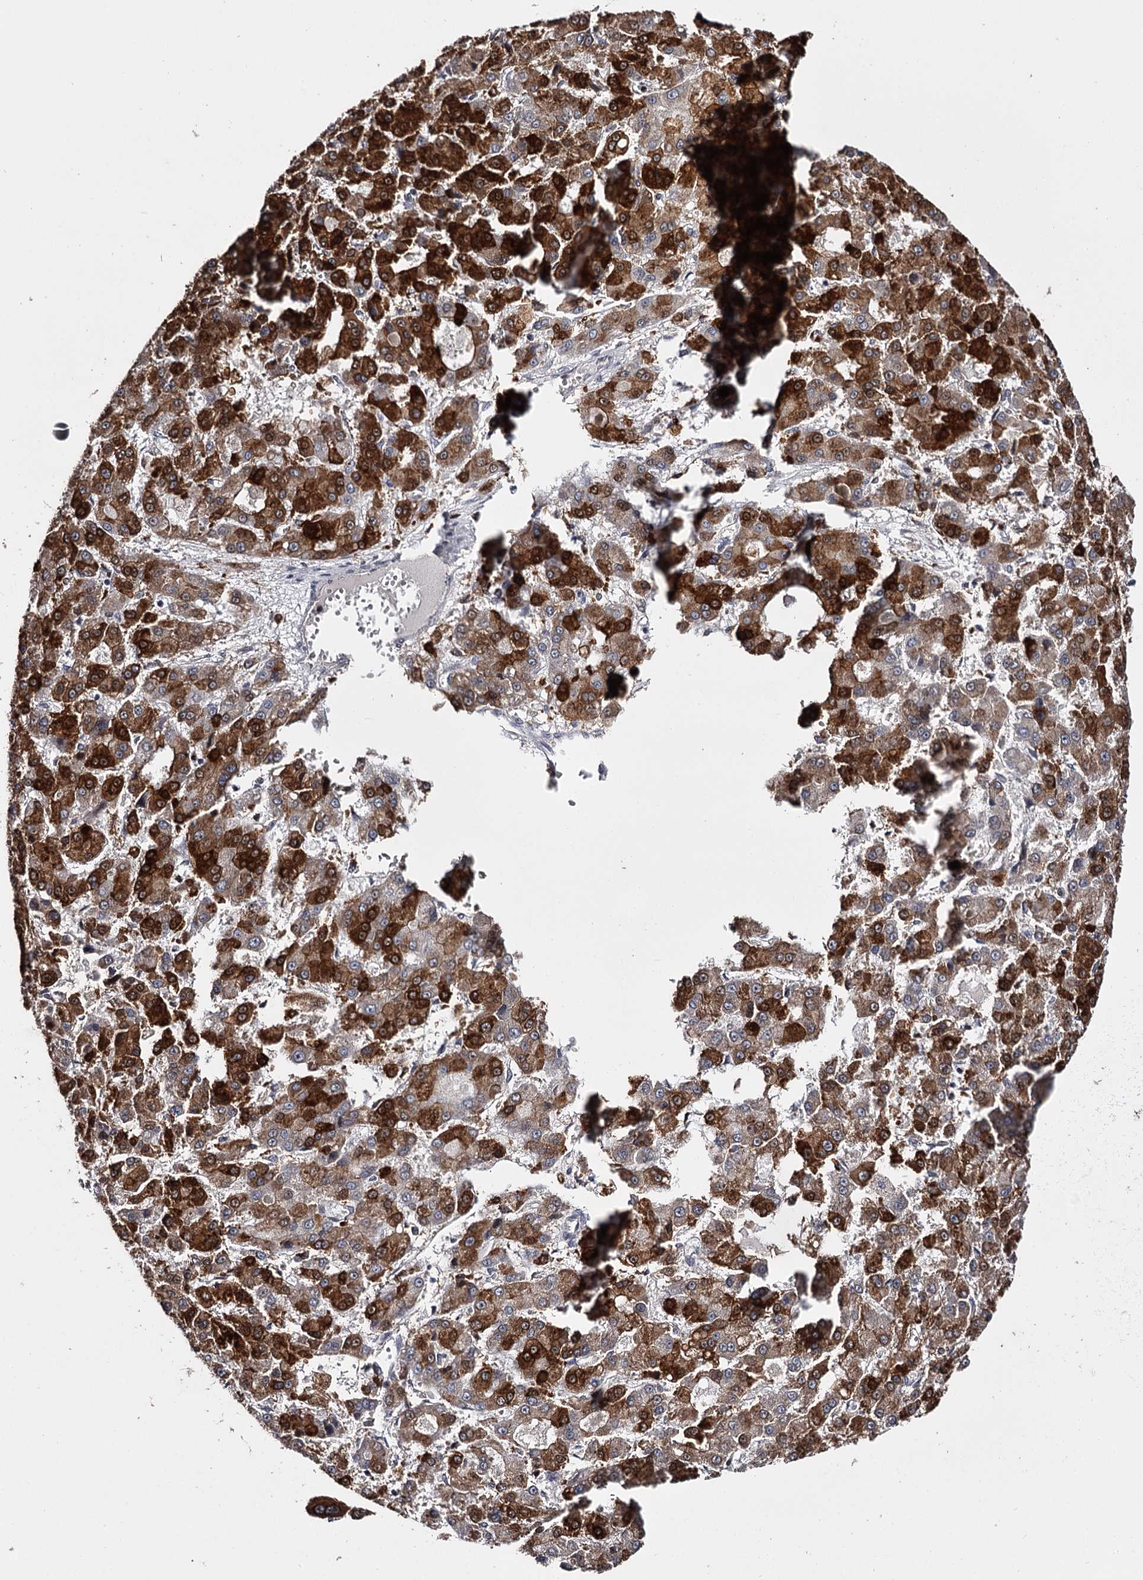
{"staining": {"intensity": "strong", "quantity": "25%-75%", "location": "cytoplasmic/membranous"}, "tissue": "liver cancer", "cell_type": "Tumor cells", "image_type": "cancer", "snomed": [{"axis": "morphology", "description": "Carcinoma, Hepatocellular, NOS"}, {"axis": "topography", "description": "Liver"}], "caption": "The immunohistochemical stain shows strong cytoplasmic/membranous expression in tumor cells of hepatocellular carcinoma (liver) tissue. (DAB IHC, brown staining for protein, blue staining for nuclei).", "gene": "SLC32A1", "patient": {"sex": "male", "age": 70}}